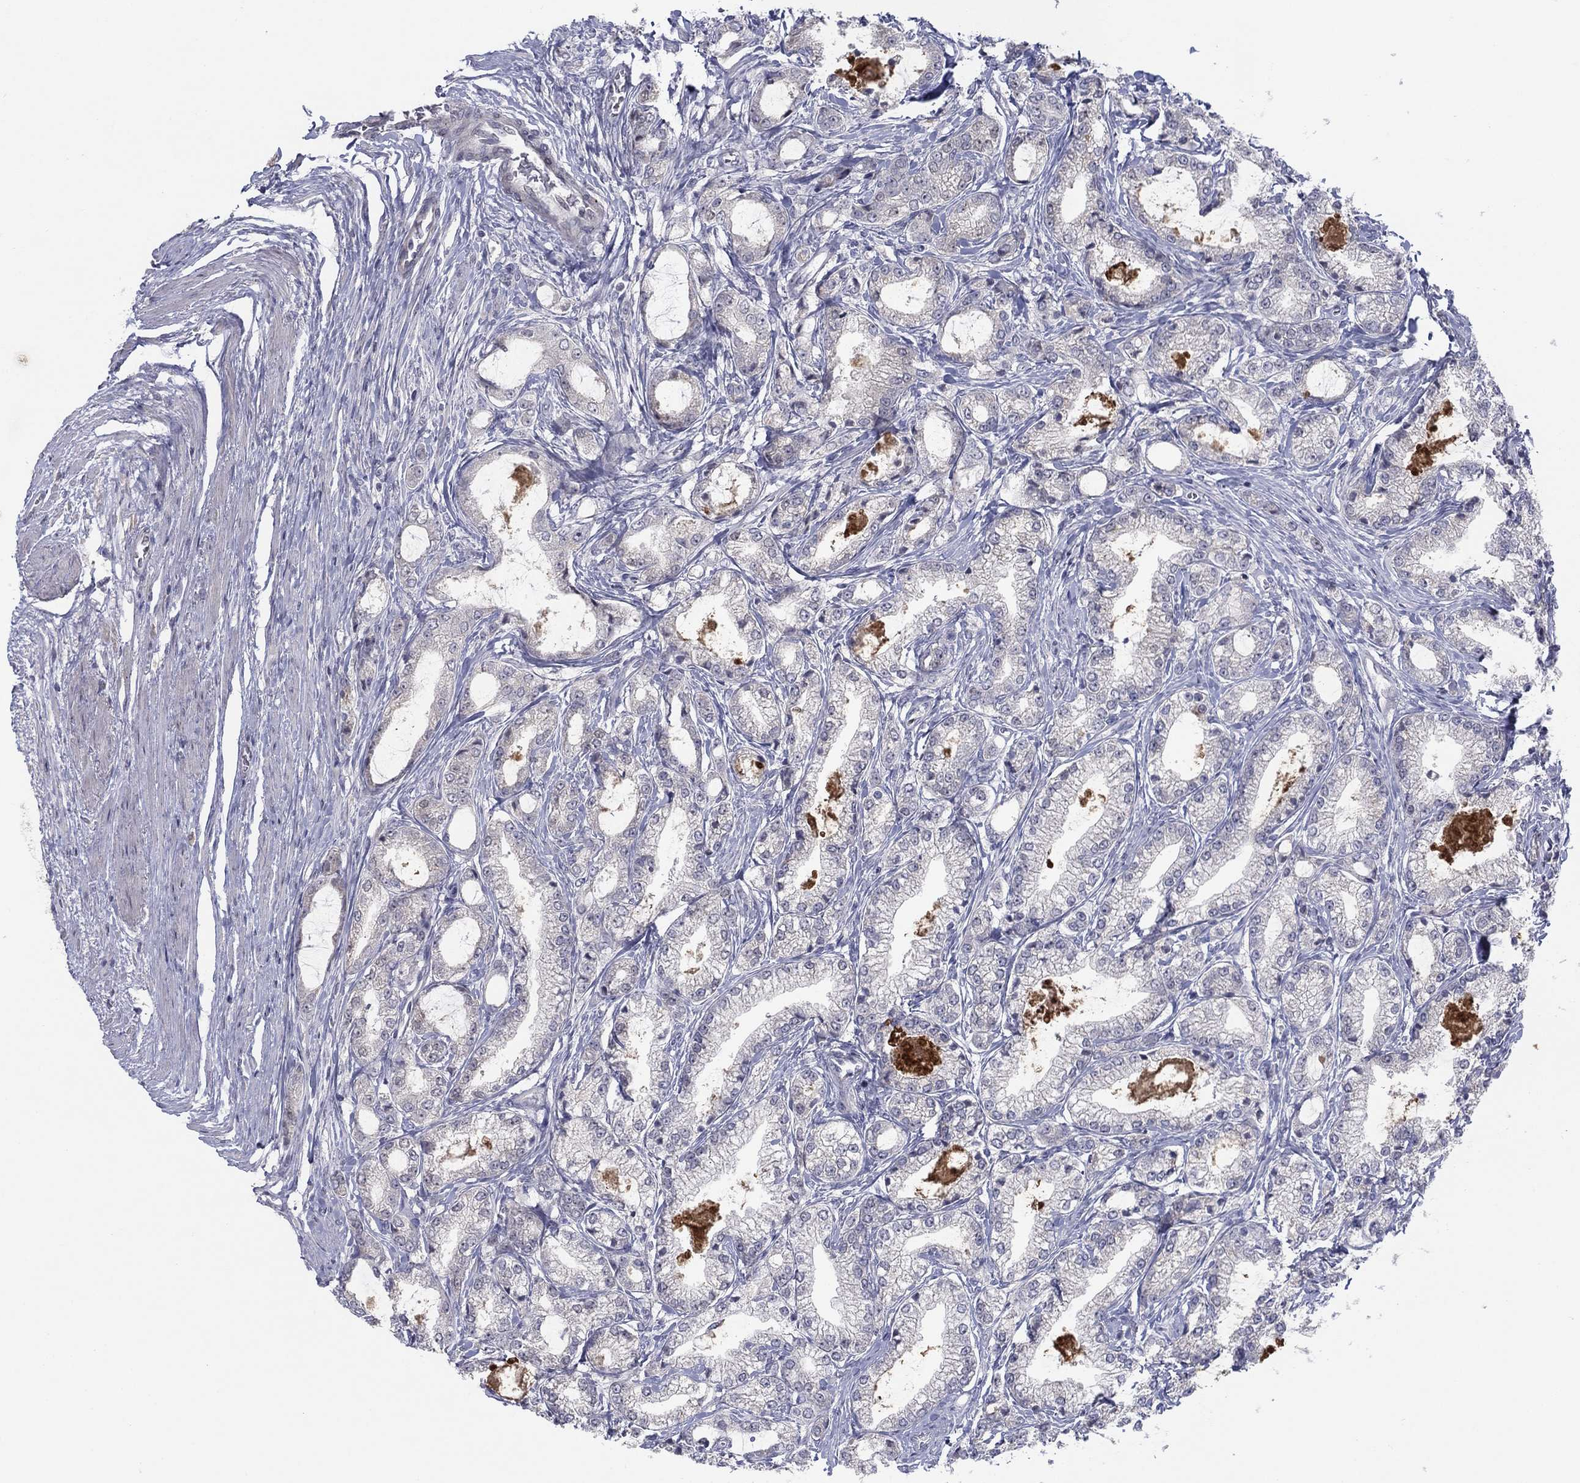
{"staining": {"intensity": "negative", "quantity": "none", "location": "none"}, "tissue": "prostate cancer", "cell_type": "Tumor cells", "image_type": "cancer", "snomed": [{"axis": "morphology", "description": "Adenocarcinoma, NOS"}, {"axis": "topography", "description": "Prostate and seminal vesicle, NOS"}, {"axis": "topography", "description": "Prostate"}], "caption": "DAB immunohistochemical staining of prostate cancer (adenocarcinoma) demonstrates no significant staining in tumor cells.", "gene": "AMN1", "patient": {"sex": "male", "age": 62}}